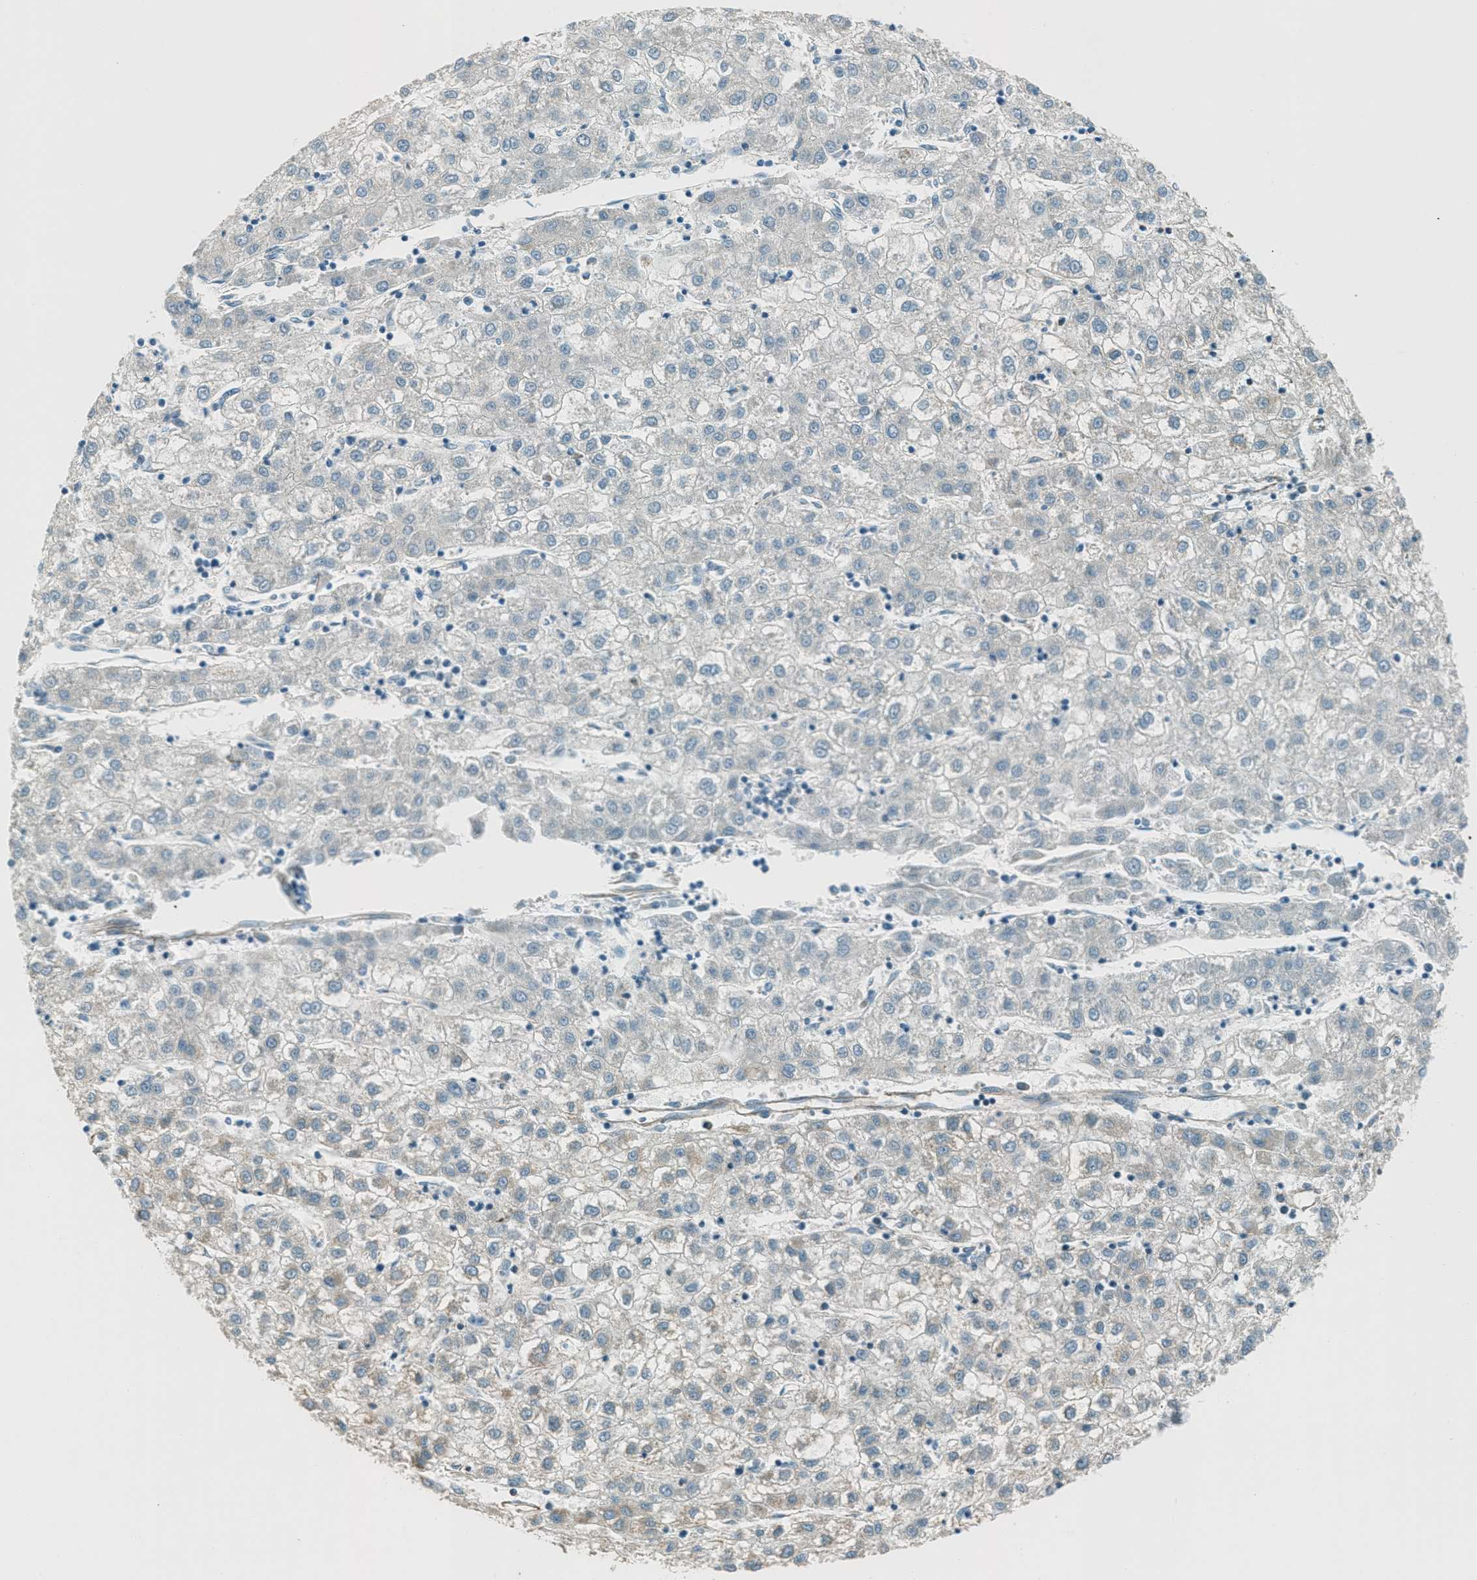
{"staining": {"intensity": "weak", "quantity": "<25%", "location": "cytoplasmic/membranous"}, "tissue": "liver cancer", "cell_type": "Tumor cells", "image_type": "cancer", "snomed": [{"axis": "morphology", "description": "Carcinoma, Hepatocellular, NOS"}, {"axis": "topography", "description": "Liver"}], "caption": "Immunohistochemistry of liver hepatocellular carcinoma exhibits no positivity in tumor cells. (Brightfield microscopy of DAB immunohistochemistry (IHC) at high magnification).", "gene": "CHST15", "patient": {"sex": "male", "age": 72}}